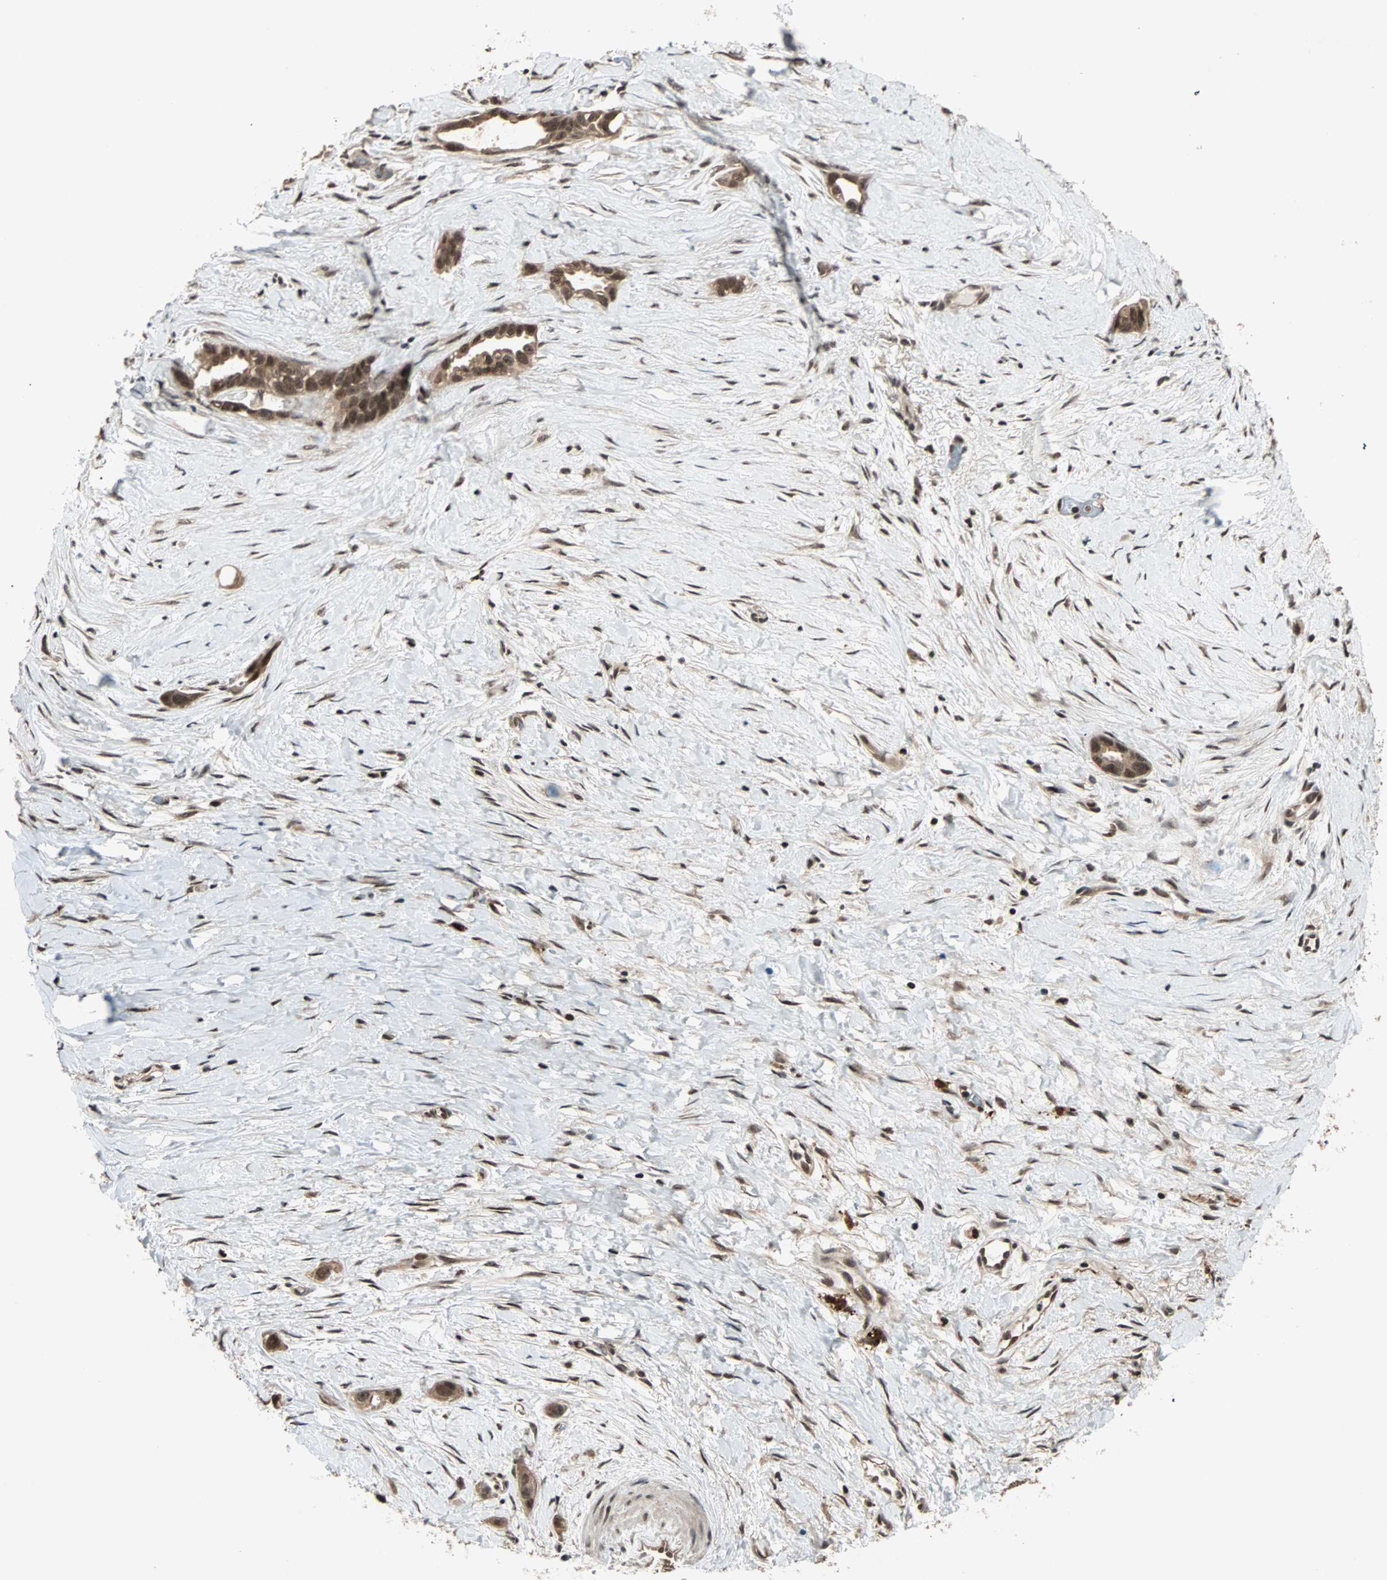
{"staining": {"intensity": "strong", "quantity": ">75%", "location": "cytoplasmic/membranous,nuclear"}, "tissue": "liver cancer", "cell_type": "Tumor cells", "image_type": "cancer", "snomed": [{"axis": "morphology", "description": "Cholangiocarcinoma"}, {"axis": "topography", "description": "Liver"}], "caption": "Protein expression analysis of human cholangiocarcinoma (liver) reveals strong cytoplasmic/membranous and nuclear staining in approximately >75% of tumor cells. The staining was performed using DAB, with brown indicating positive protein expression. Nuclei are stained blue with hematoxylin.", "gene": "ZNF44", "patient": {"sex": "female", "age": 65}}